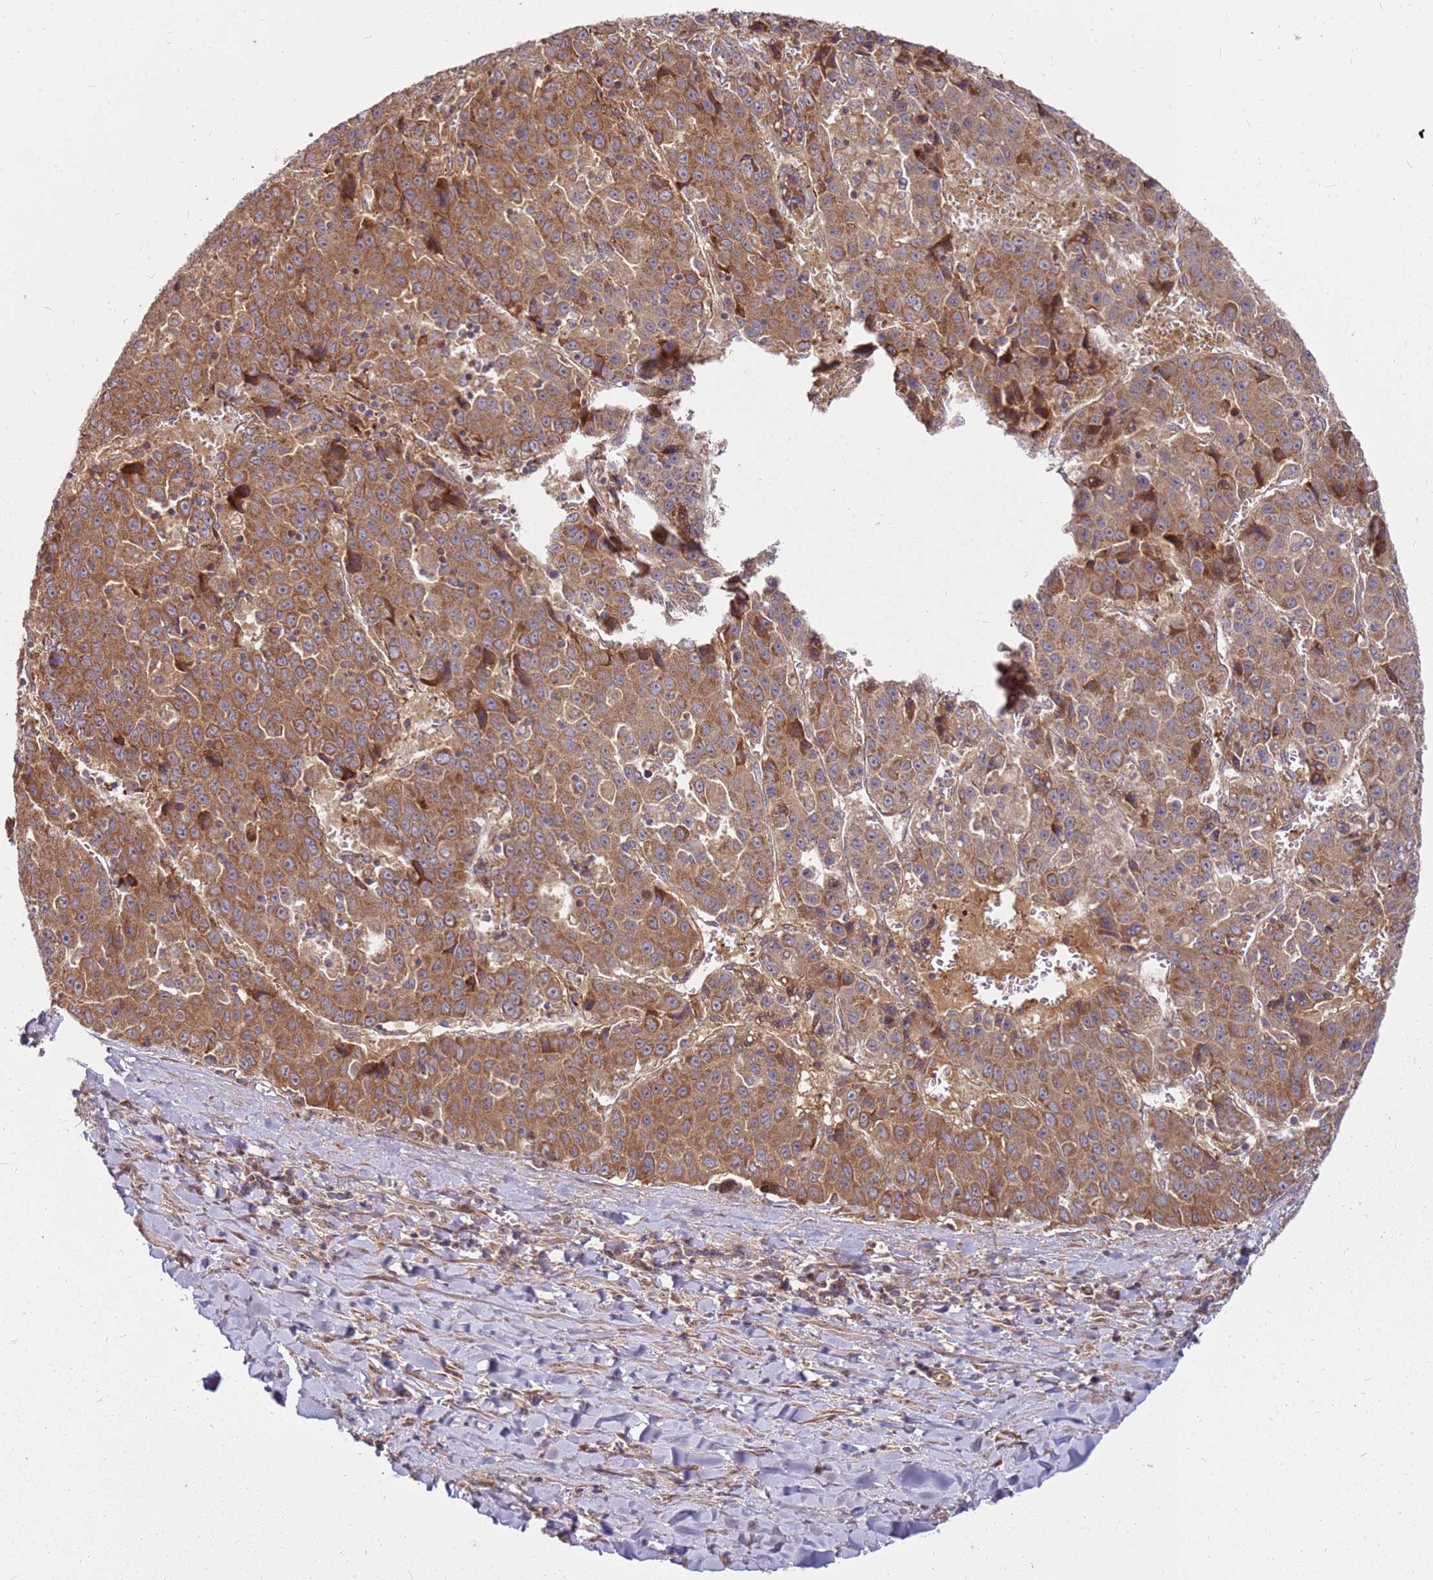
{"staining": {"intensity": "moderate", "quantity": ">75%", "location": "cytoplasmic/membranous"}, "tissue": "liver cancer", "cell_type": "Tumor cells", "image_type": "cancer", "snomed": [{"axis": "morphology", "description": "Carcinoma, Hepatocellular, NOS"}, {"axis": "topography", "description": "Liver"}], "caption": "Liver cancer stained with a brown dye shows moderate cytoplasmic/membranous positive staining in approximately >75% of tumor cells.", "gene": "CCDC159", "patient": {"sex": "female", "age": 53}}